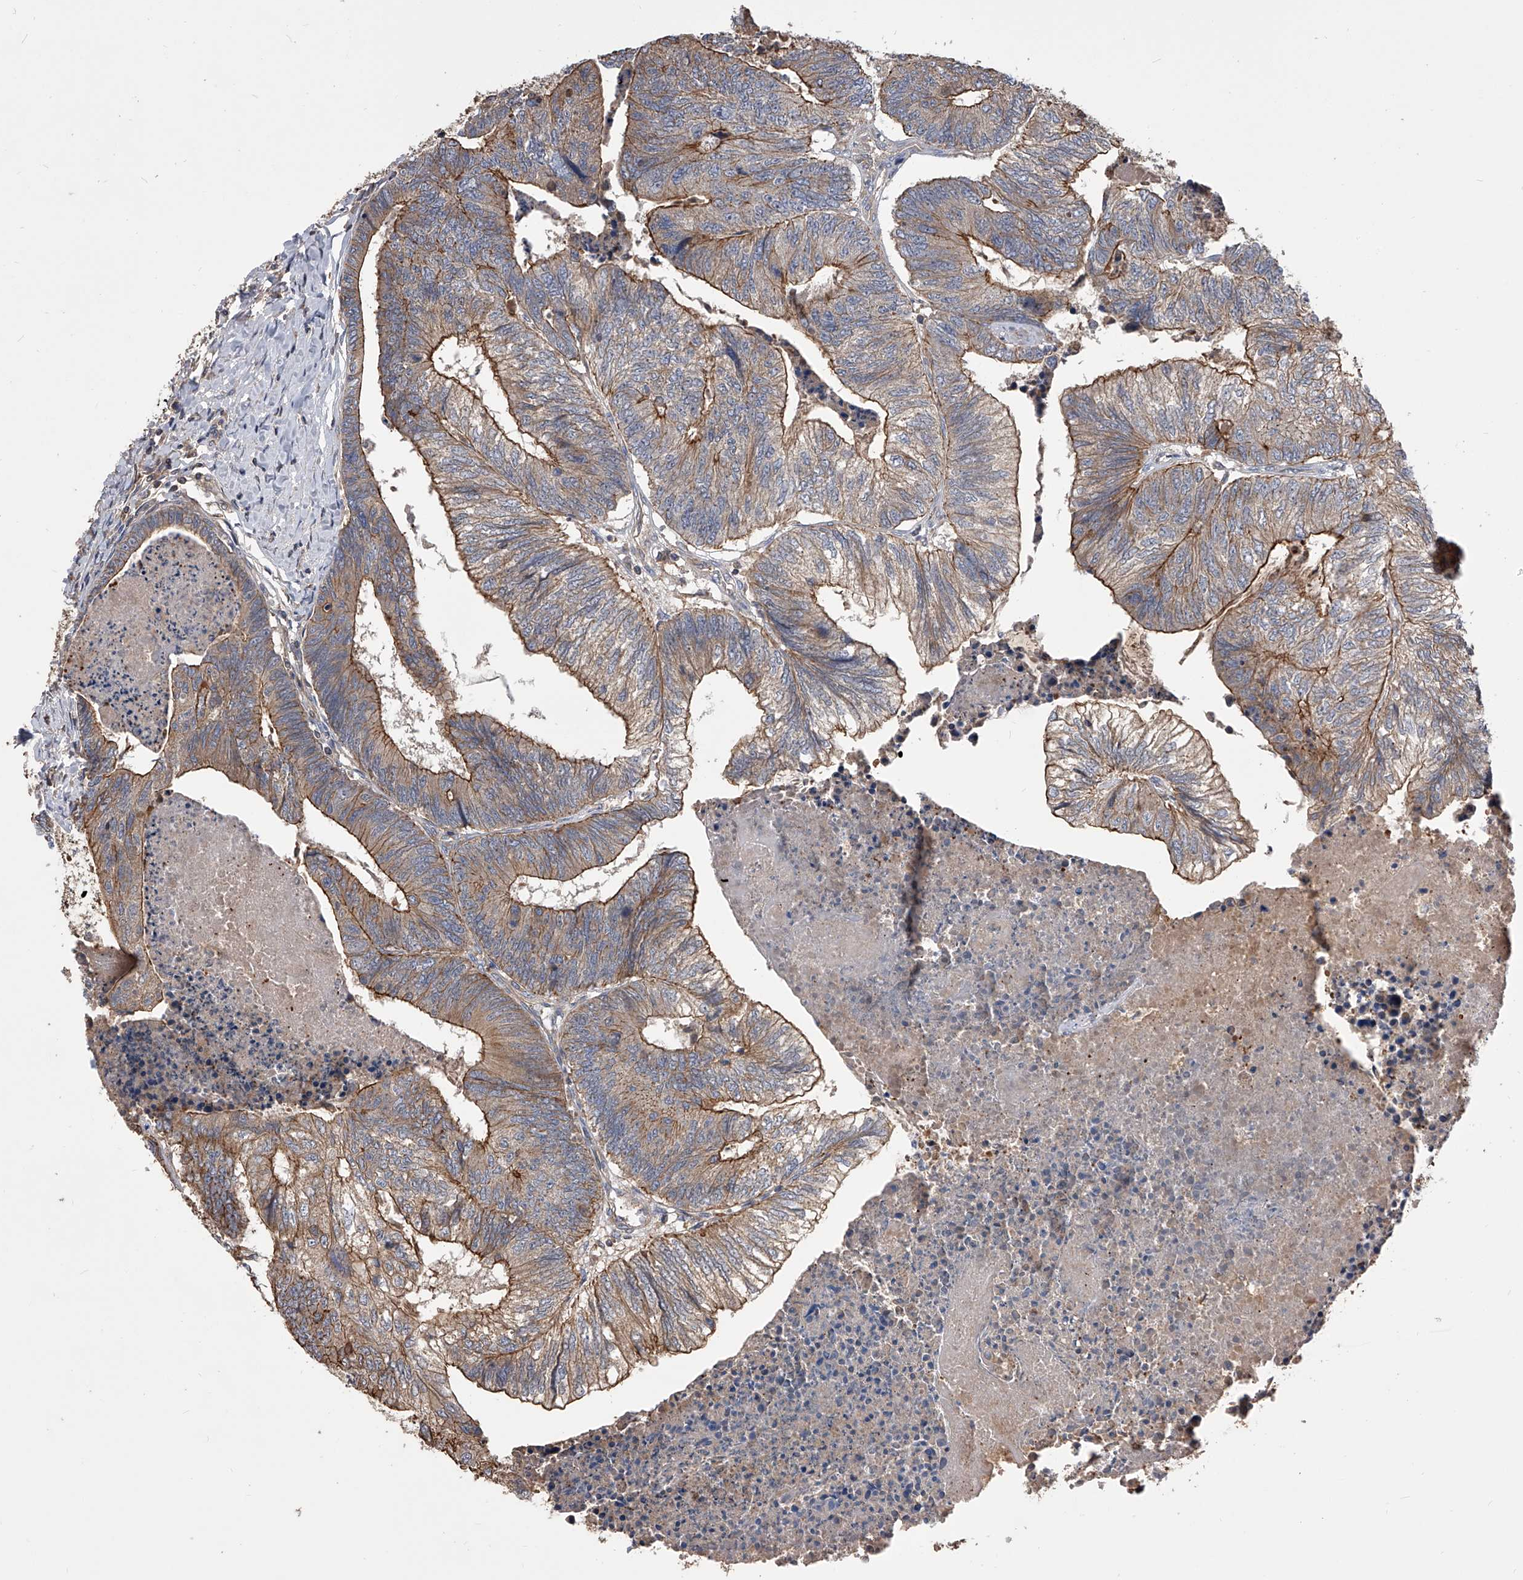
{"staining": {"intensity": "moderate", "quantity": ">75%", "location": "cytoplasmic/membranous"}, "tissue": "colorectal cancer", "cell_type": "Tumor cells", "image_type": "cancer", "snomed": [{"axis": "morphology", "description": "Adenocarcinoma, NOS"}, {"axis": "topography", "description": "Colon"}], "caption": "Tumor cells show medium levels of moderate cytoplasmic/membranous expression in about >75% of cells in human colorectal cancer. The staining is performed using DAB brown chromogen to label protein expression. The nuclei are counter-stained blue using hematoxylin.", "gene": "CUL7", "patient": {"sex": "female", "age": 67}}